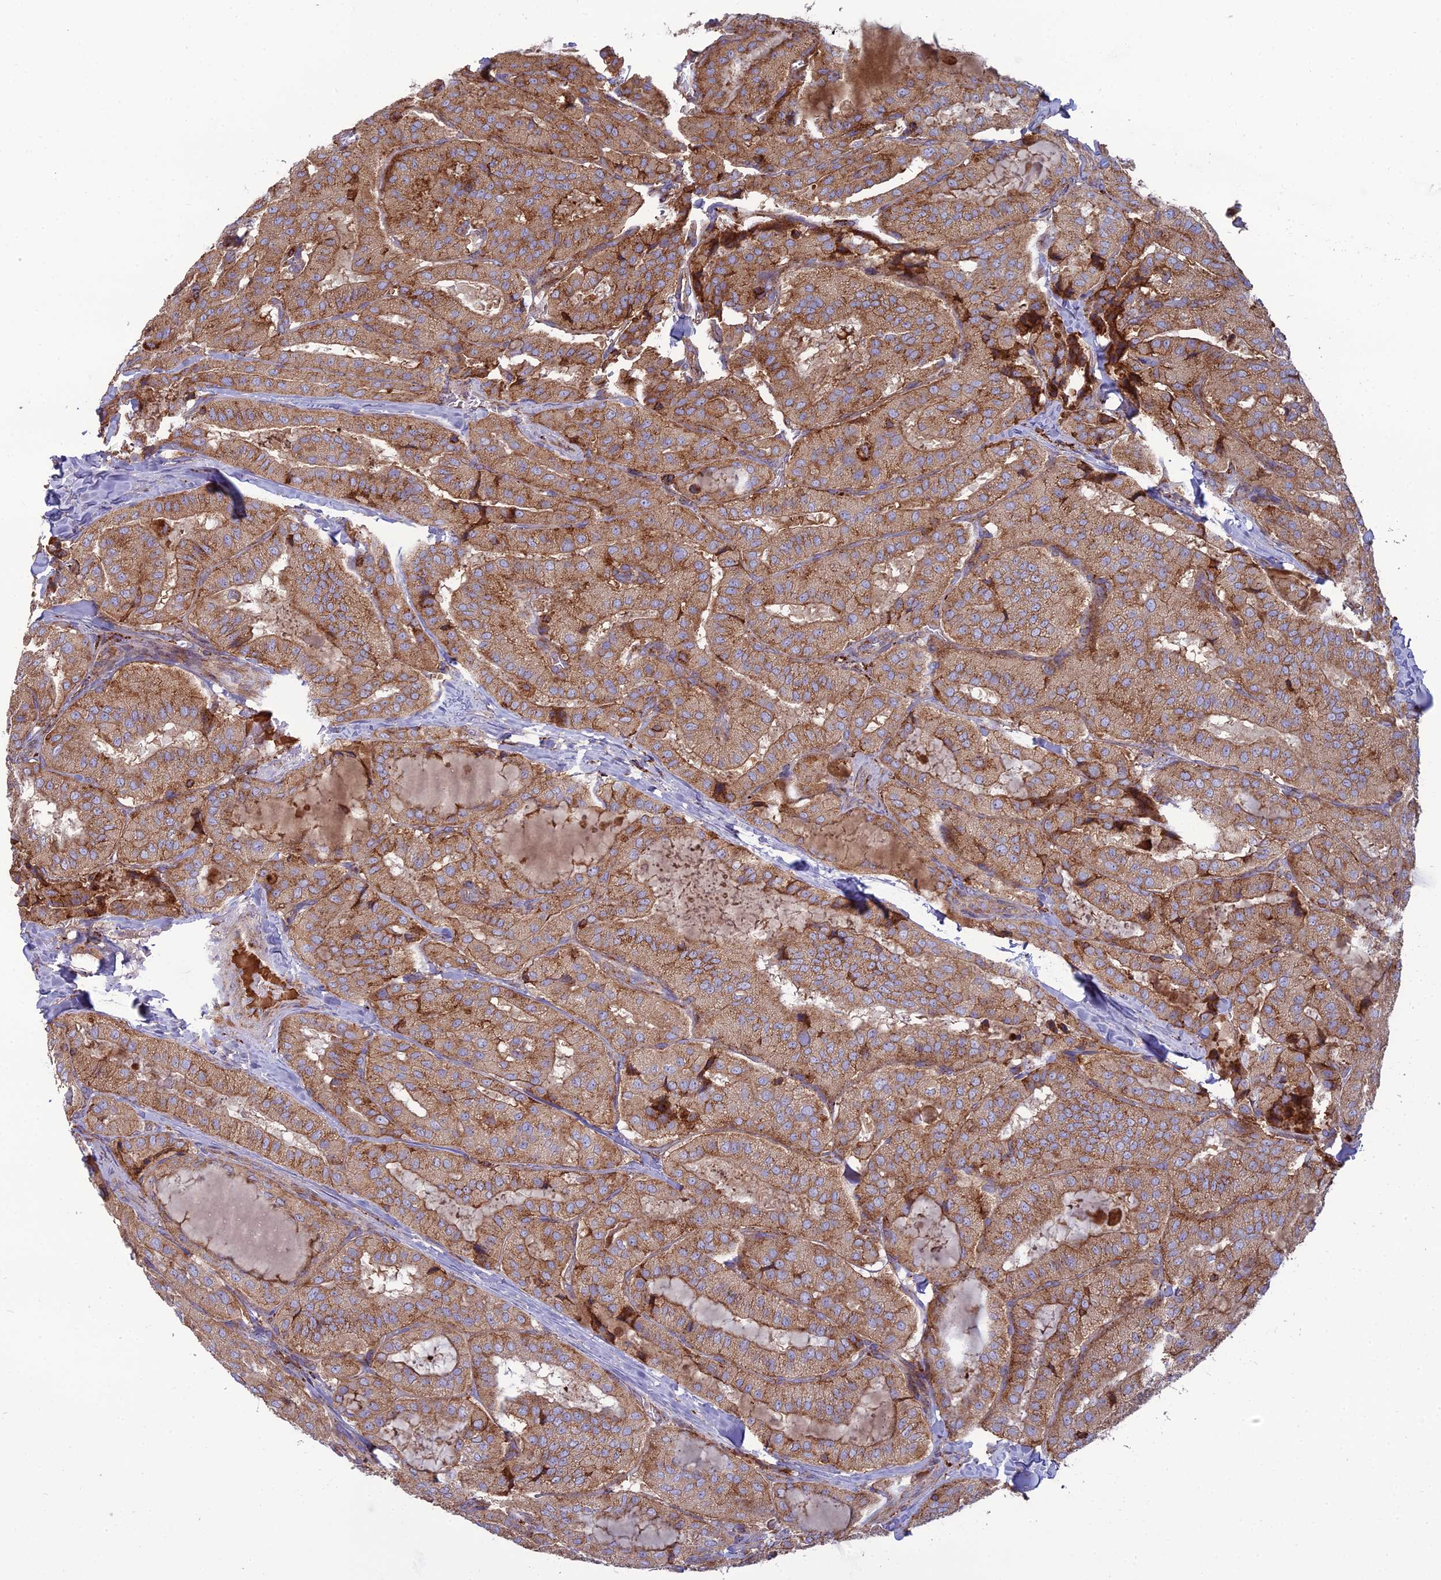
{"staining": {"intensity": "moderate", "quantity": ">75%", "location": "cytoplasmic/membranous"}, "tissue": "thyroid cancer", "cell_type": "Tumor cells", "image_type": "cancer", "snomed": [{"axis": "morphology", "description": "Normal tissue, NOS"}, {"axis": "morphology", "description": "Papillary adenocarcinoma, NOS"}, {"axis": "topography", "description": "Thyroid gland"}], "caption": "This photomicrograph displays immunohistochemistry staining of thyroid cancer (papillary adenocarcinoma), with medium moderate cytoplasmic/membranous expression in about >75% of tumor cells.", "gene": "LNPEP", "patient": {"sex": "female", "age": 59}}